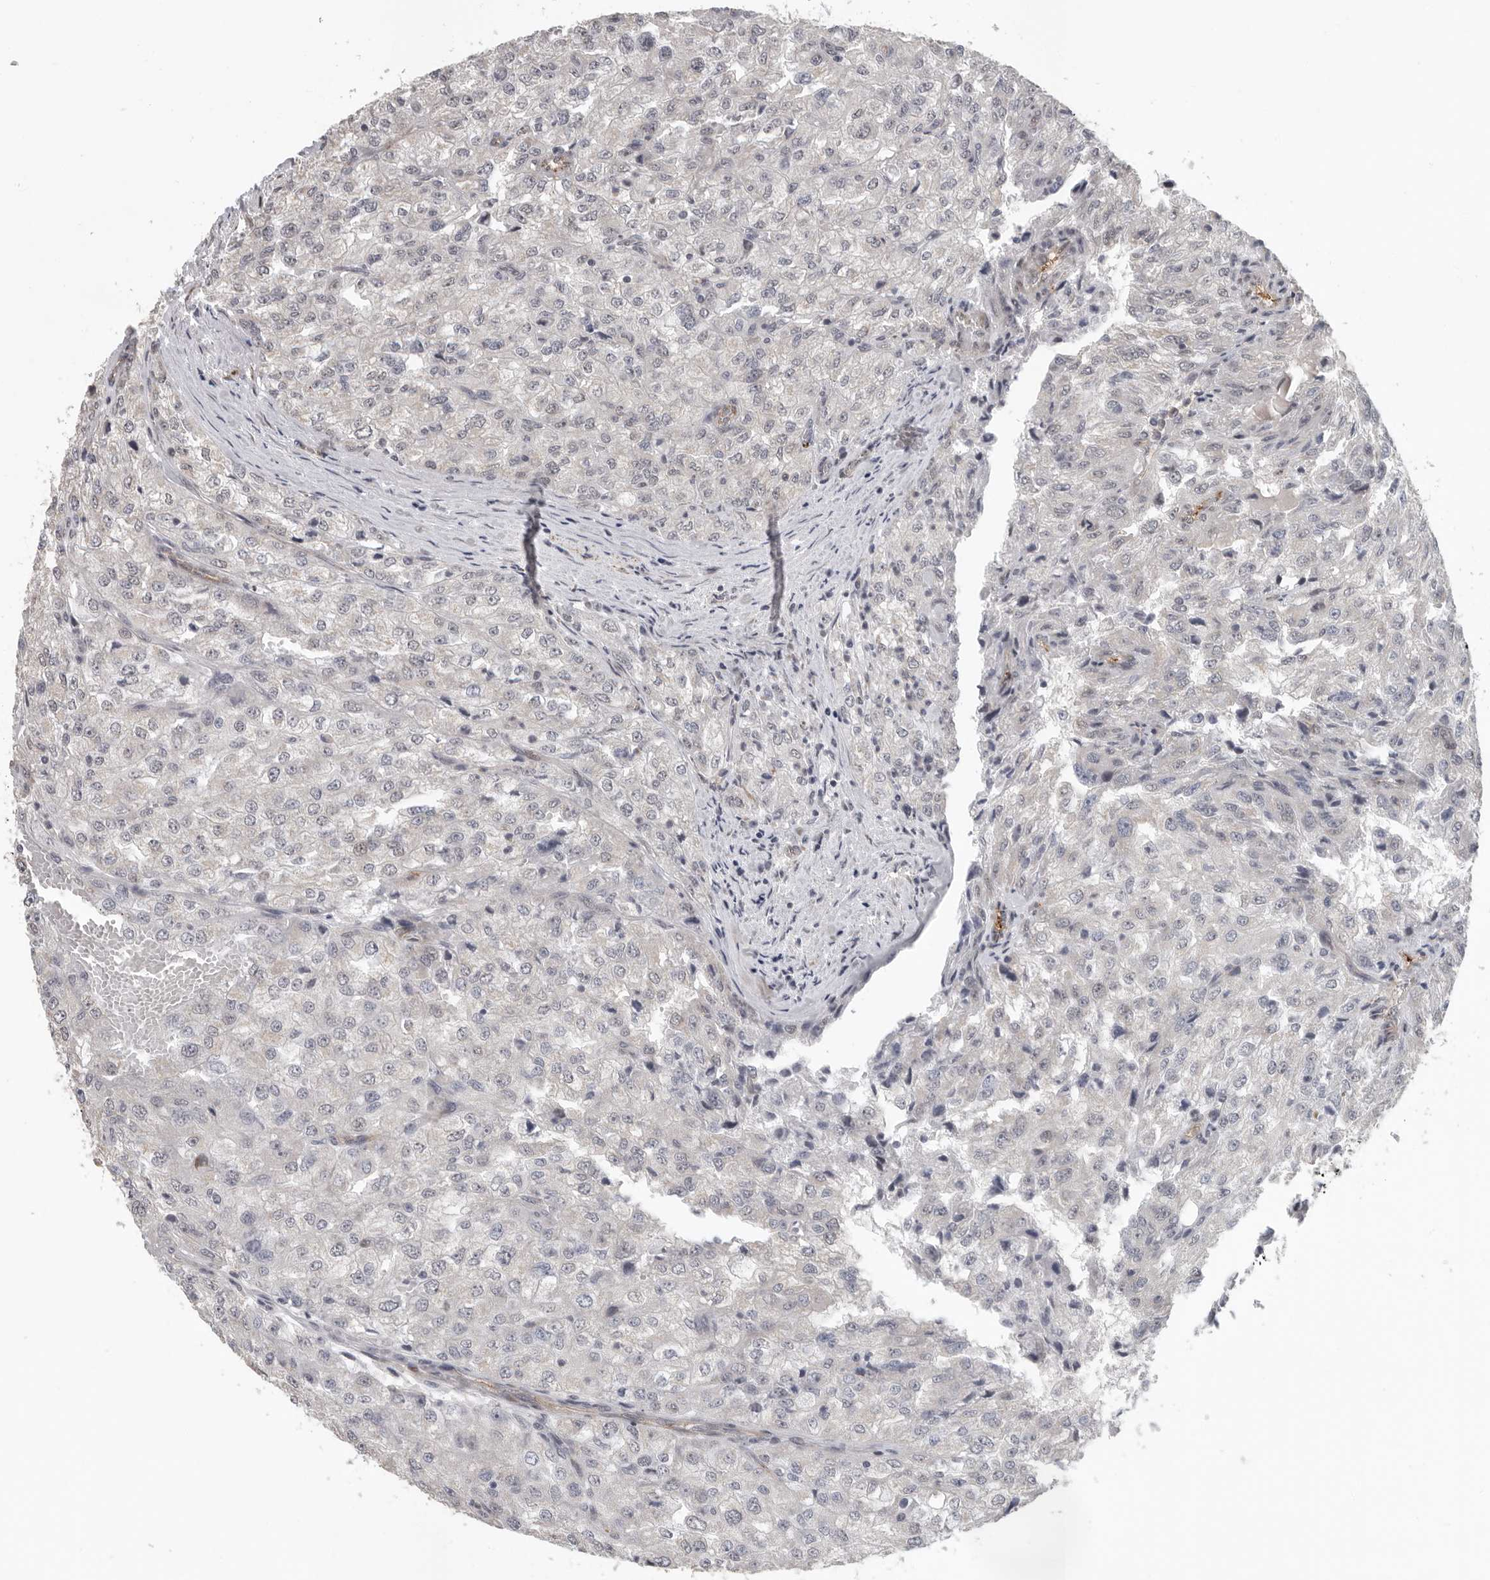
{"staining": {"intensity": "negative", "quantity": "none", "location": "none"}, "tissue": "renal cancer", "cell_type": "Tumor cells", "image_type": "cancer", "snomed": [{"axis": "morphology", "description": "Adenocarcinoma, NOS"}, {"axis": "topography", "description": "Kidney"}], "caption": "Adenocarcinoma (renal) was stained to show a protein in brown. There is no significant staining in tumor cells.", "gene": "RALGPS2", "patient": {"sex": "female", "age": 54}}